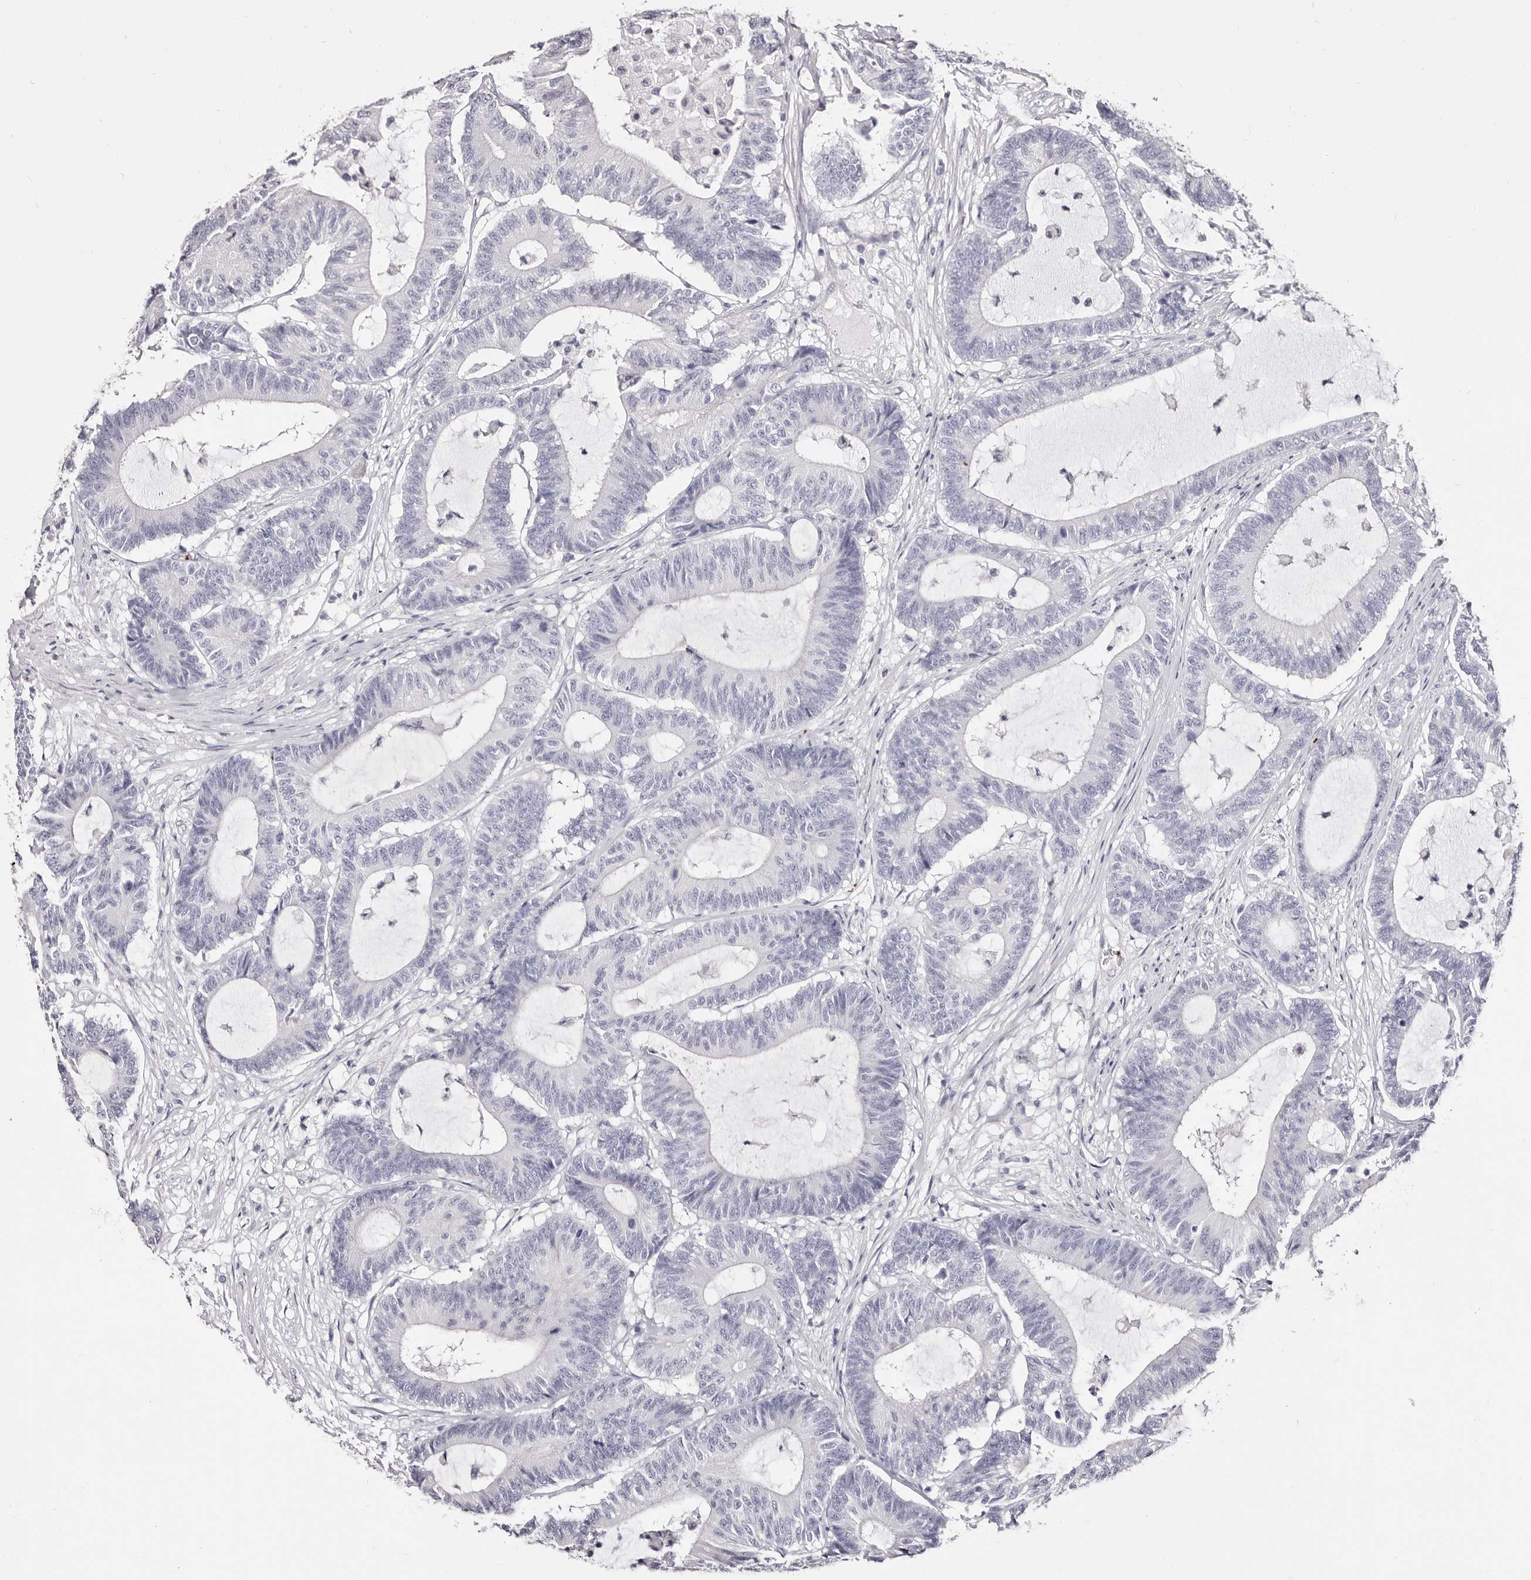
{"staining": {"intensity": "negative", "quantity": "none", "location": "none"}, "tissue": "colorectal cancer", "cell_type": "Tumor cells", "image_type": "cancer", "snomed": [{"axis": "morphology", "description": "Adenocarcinoma, NOS"}, {"axis": "topography", "description": "Colon"}], "caption": "The immunohistochemistry (IHC) histopathology image has no significant staining in tumor cells of adenocarcinoma (colorectal) tissue.", "gene": "PF4", "patient": {"sex": "female", "age": 84}}